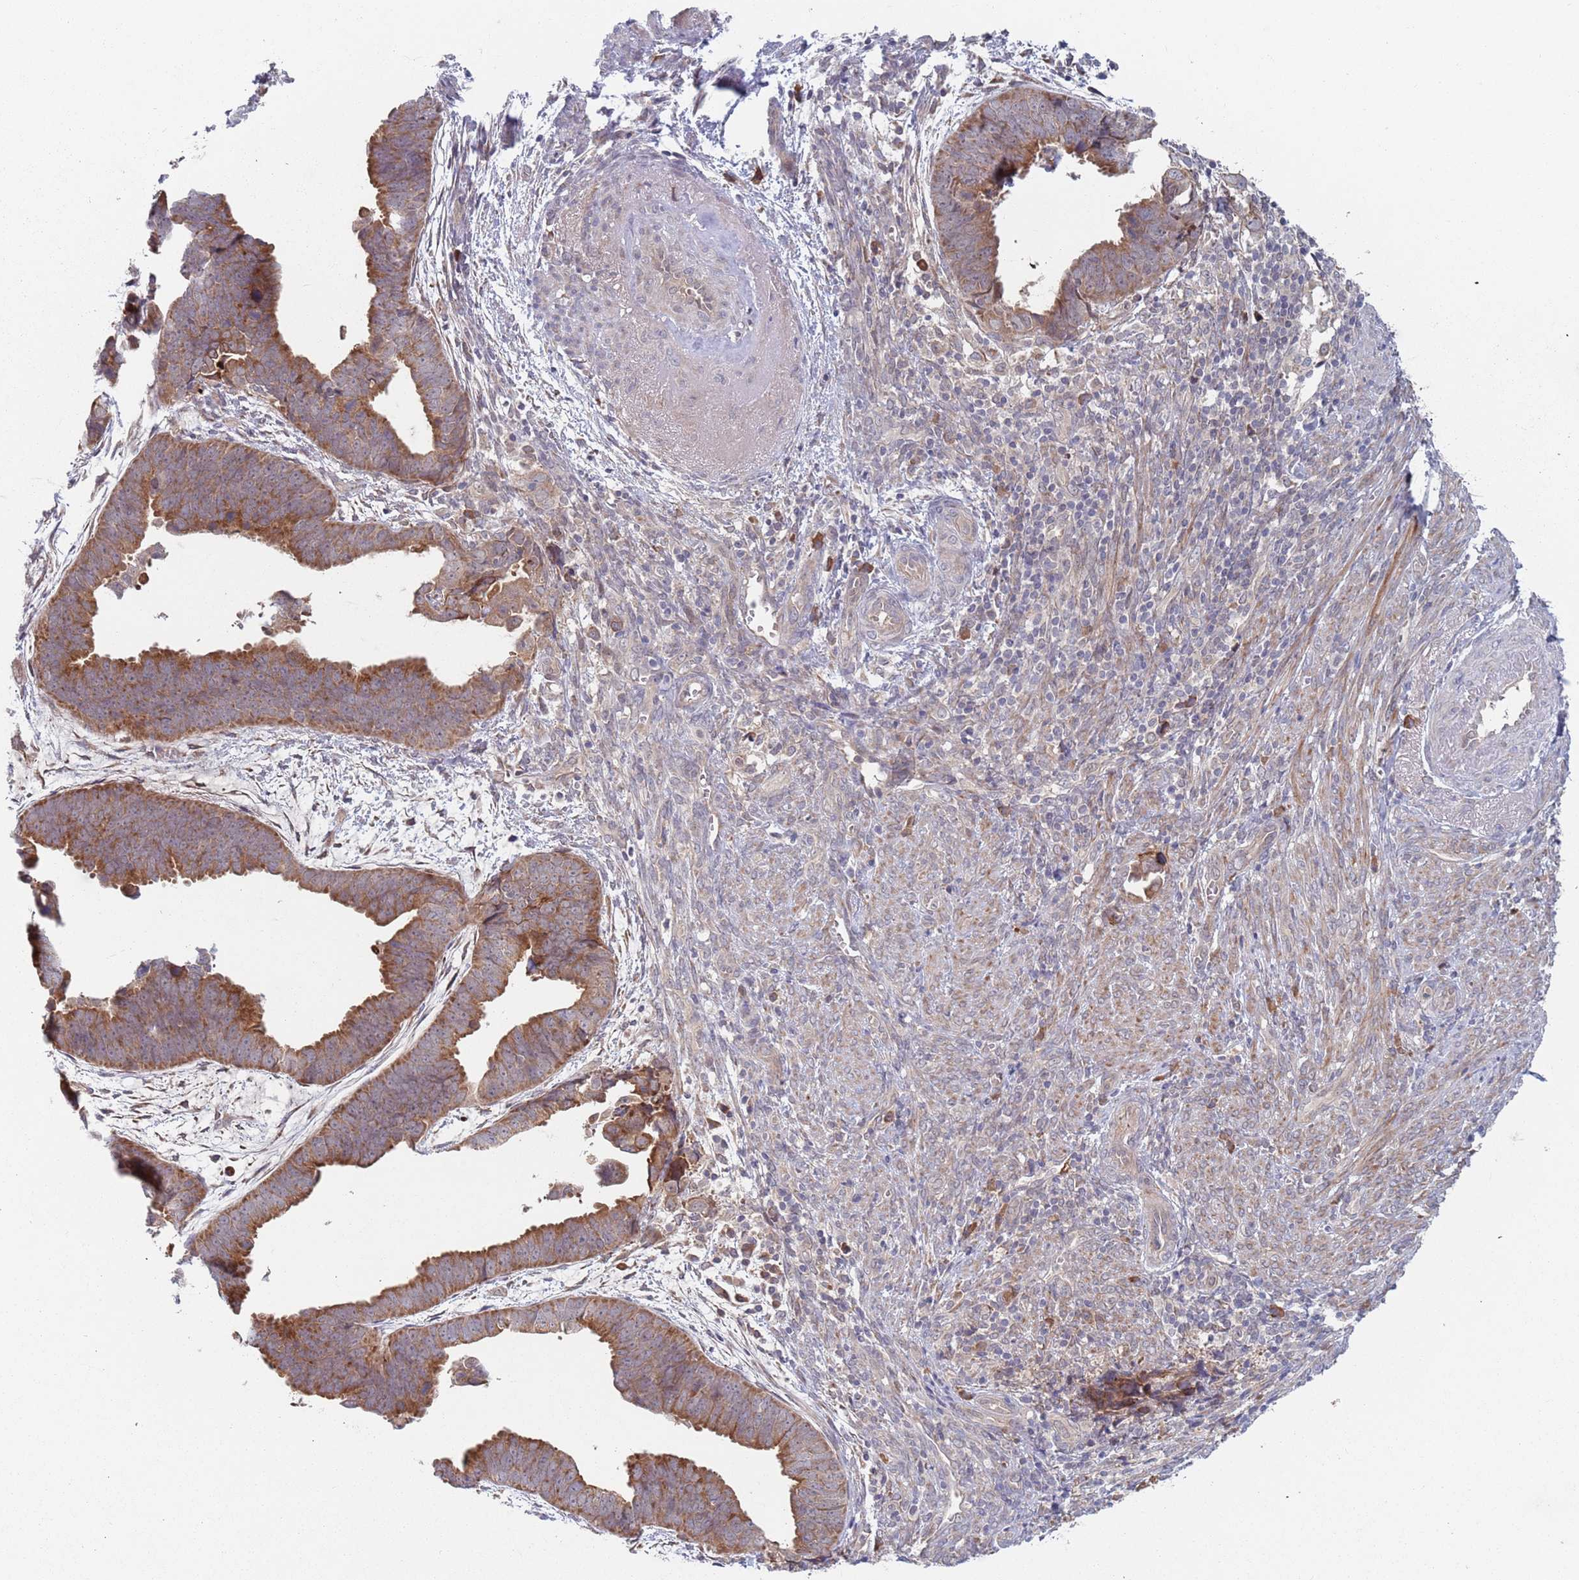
{"staining": {"intensity": "moderate", "quantity": ">75%", "location": "cytoplasmic/membranous"}, "tissue": "endometrial cancer", "cell_type": "Tumor cells", "image_type": "cancer", "snomed": [{"axis": "morphology", "description": "Adenocarcinoma, NOS"}, {"axis": "topography", "description": "Endometrium"}], "caption": "About >75% of tumor cells in human endometrial cancer (adenocarcinoma) reveal moderate cytoplasmic/membranous protein positivity as visualized by brown immunohistochemical staining.", "gene": "ZNF140", "patient": {"sex": "female", "age": 75}}